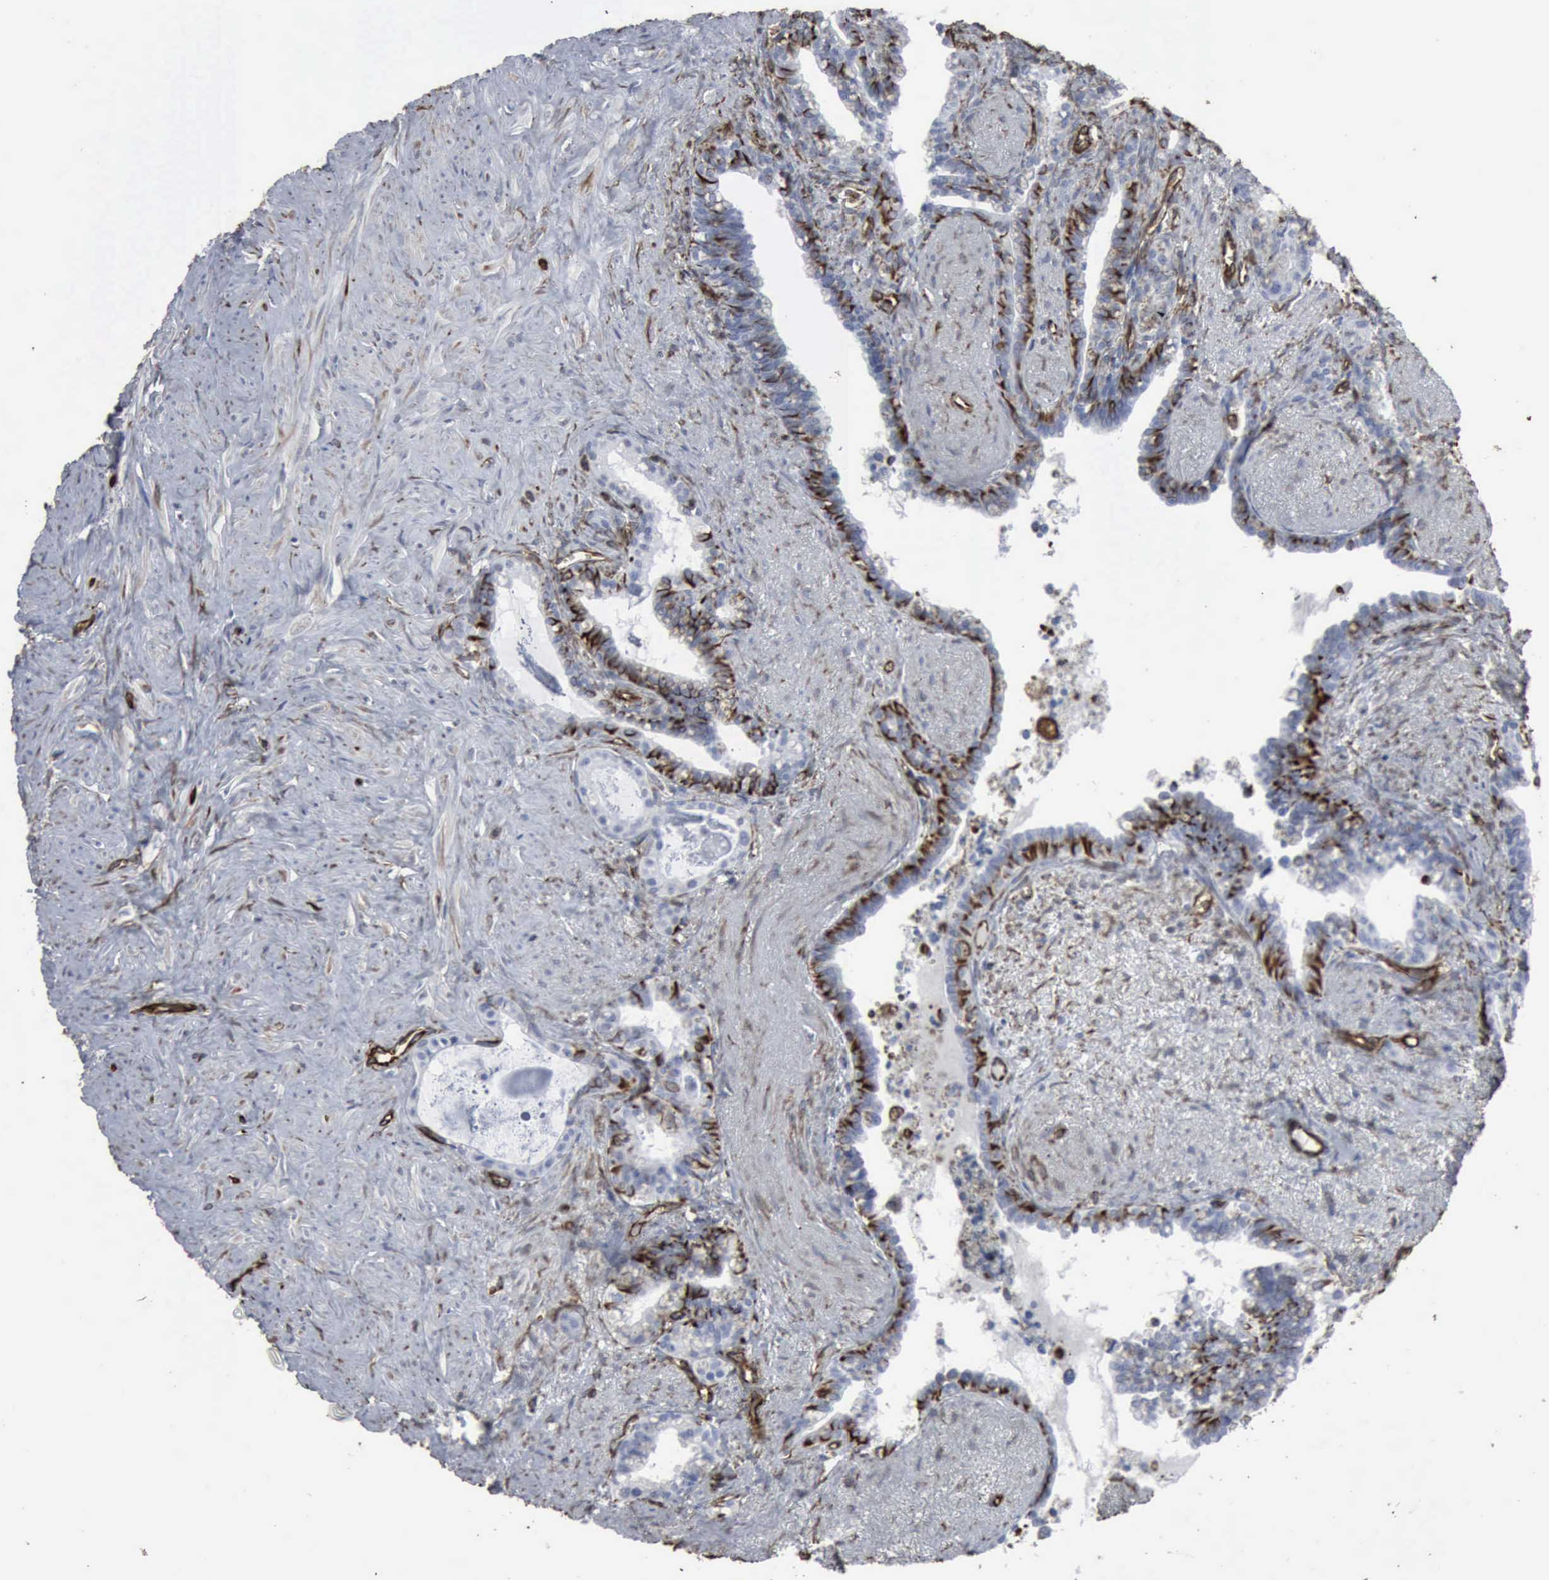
{"staining": {"intensity": "moderate", "quantity": "25%-75%", "location": "cytoplasmic/membranous"}, "tissue": "seminal vesicle", "cell_type": "Glandular cells", "image_type": "normal", "snomed": [{"axis": "morphology", "description": "Normal tissue, NOS"}, {"axis": "topography", "description": "Seminal veicle"}], "caption": "Brown immunohistochemical staining in benign seminal vesicle exhibits moderate cytoplasmic/membranous staining in about 25%-75% of glandular cells.", "gene": "CCNE1", "patient": {"sex": "male", "age": 60}}